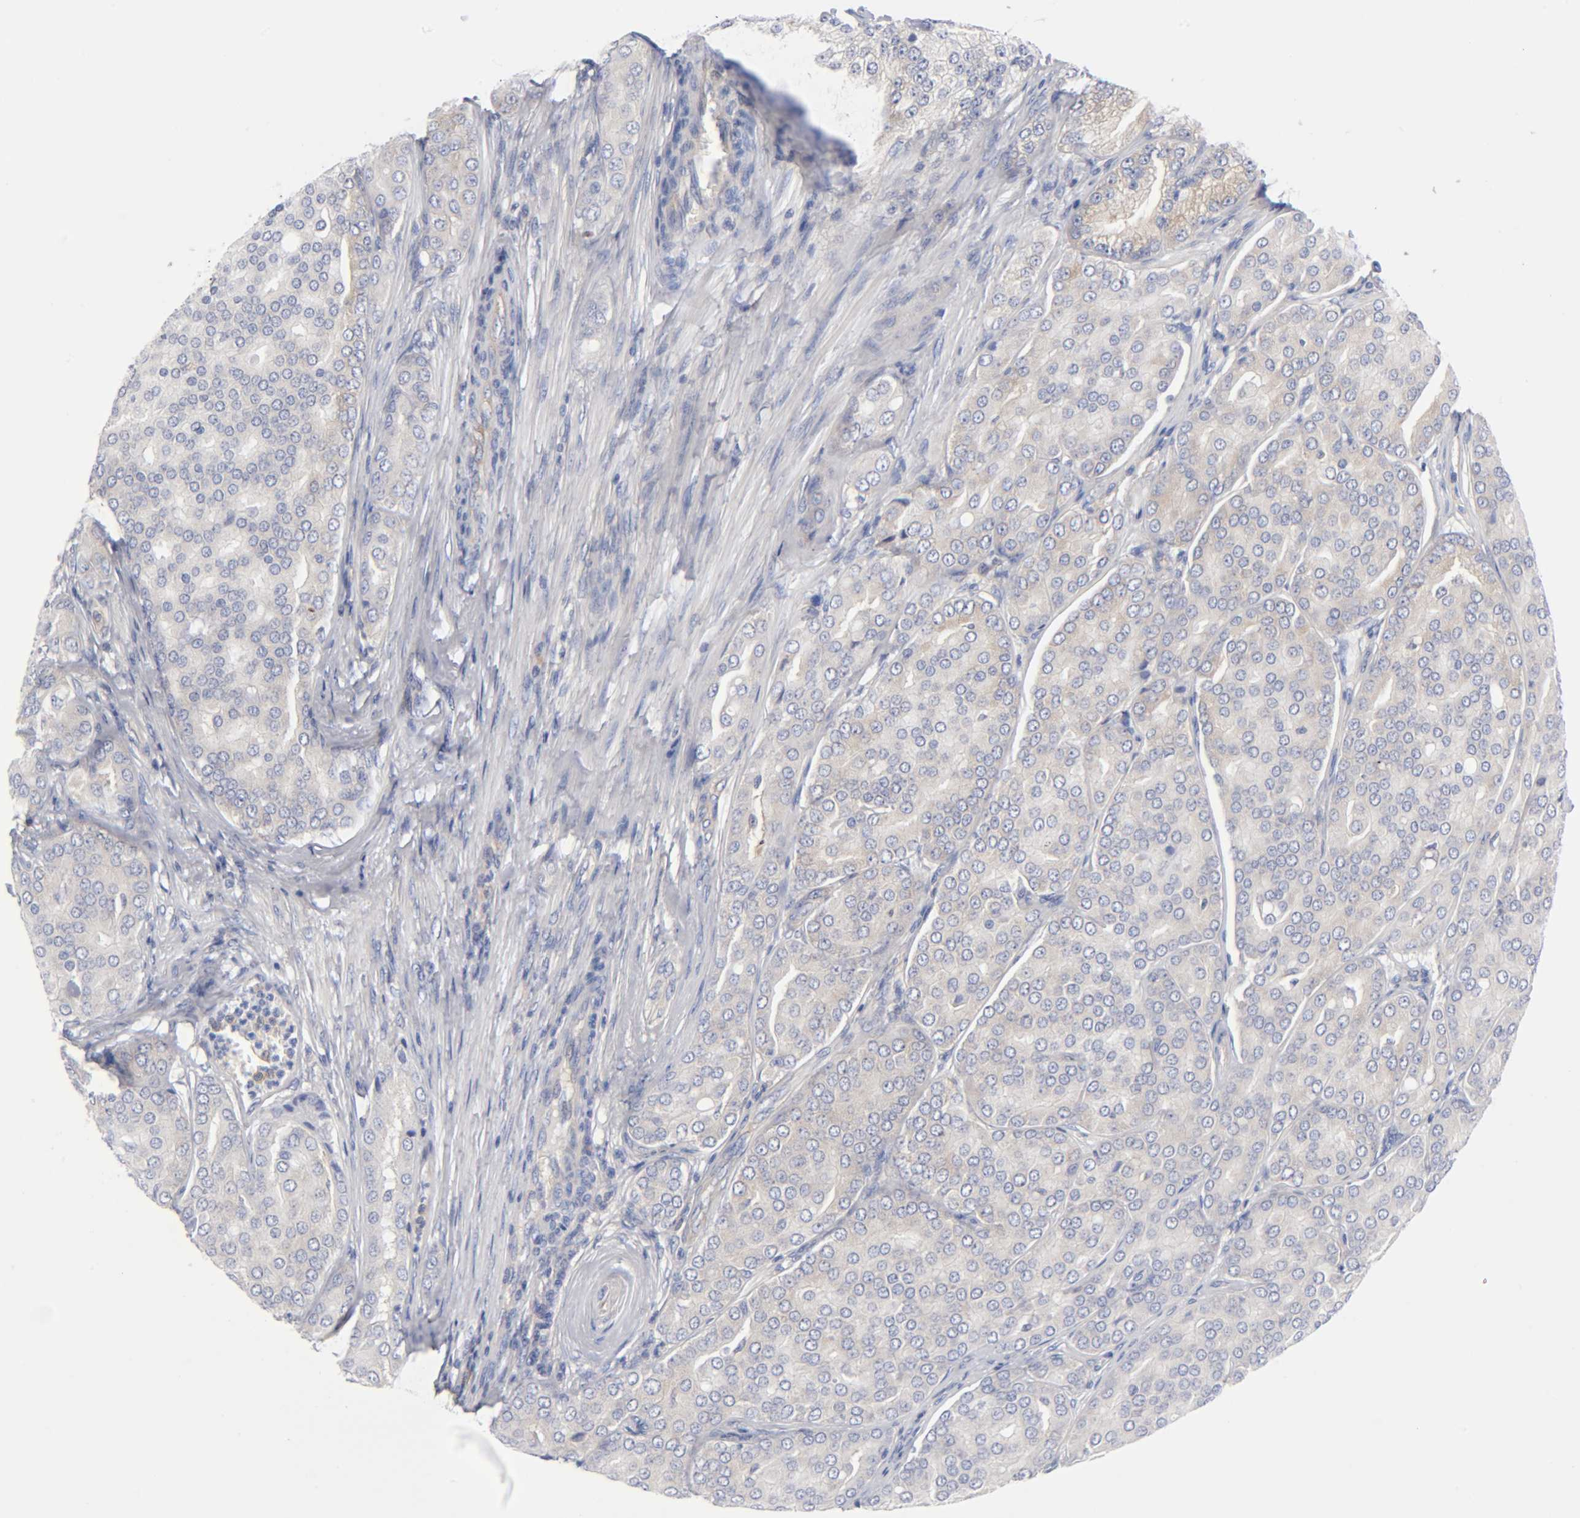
{"staining": {"intensity": "negative", "quantity": "none", "location": "none"}, "tissue": "prostate cancer", "cell_type": "Tumor cells", "image_type": "cancer", "snomed": [{"axis": "morphology", "description": "Adenocarcinoma, High grade"}, {"axis": "topography", "description": "Prostate"}], "caption": "Tumor cells are negative for brown protein staining in prostate cancer.", "gene": "CD86", "patient": {"sex": "male", "age": 64}}